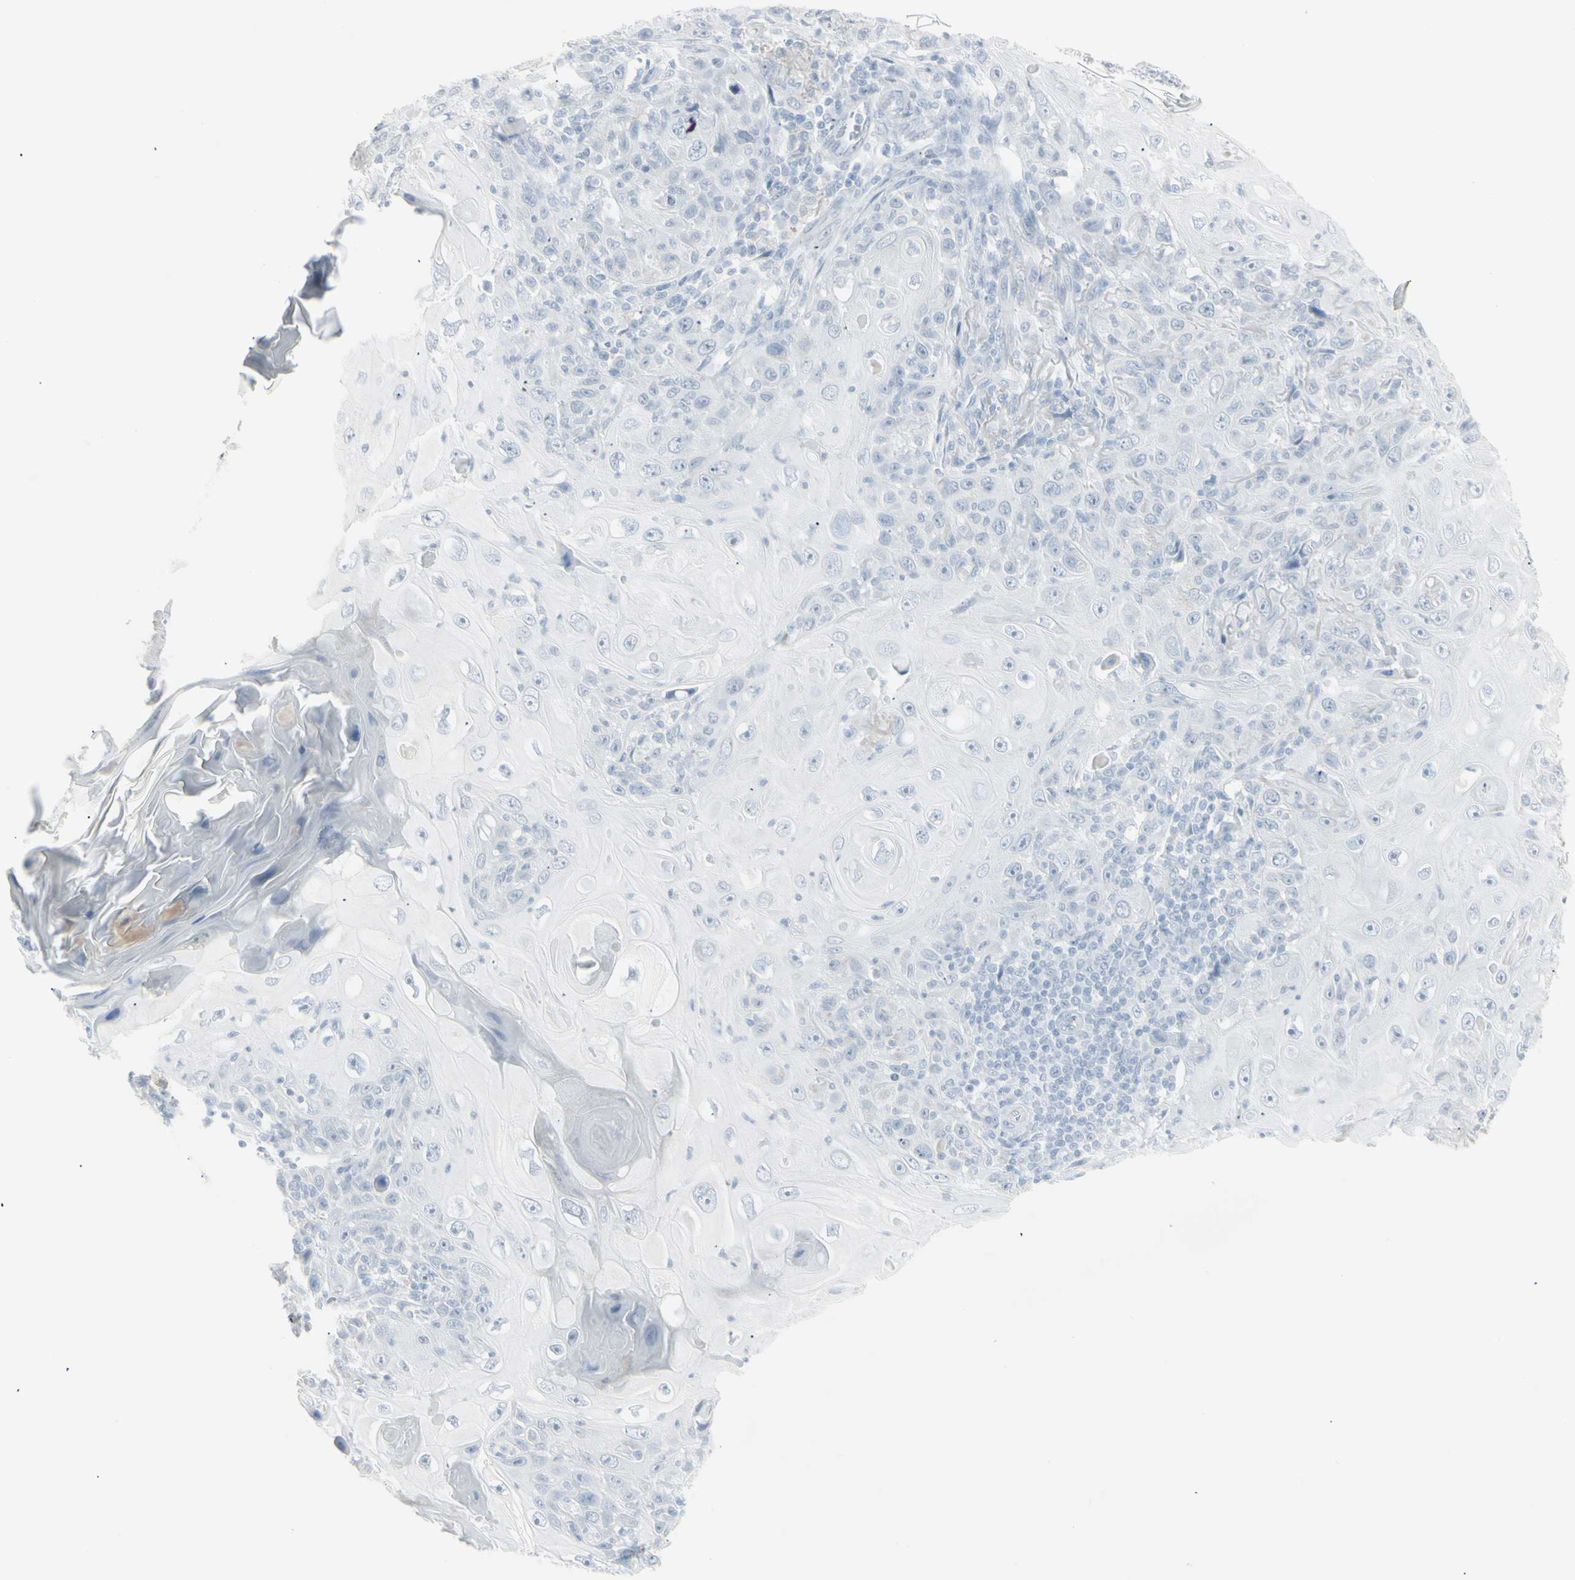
{"staining": {"intensity": "negative", "quantity": "none", "location": "none"}, "tissue": "skin cancer", "cell_type": "Tumor cells", "image_type": "cancer", "snomed": [{"axis": "morphology", "description": "Squamous cell carcinoma, NOS"}, {"axis": "topography", "description": "Skin"}], "caption": "Immunohistochemistry image of human skin cancer (squamous cell carcinoma) stained for a protein (brown), which reveals no expression in tumor cells. (DAB (3,3'-diaminobenzidine) immunohistochemistry with hematoxylin counter stain).", "gene": "YBX2", "patient": {"sex": "female", "age": 88}}